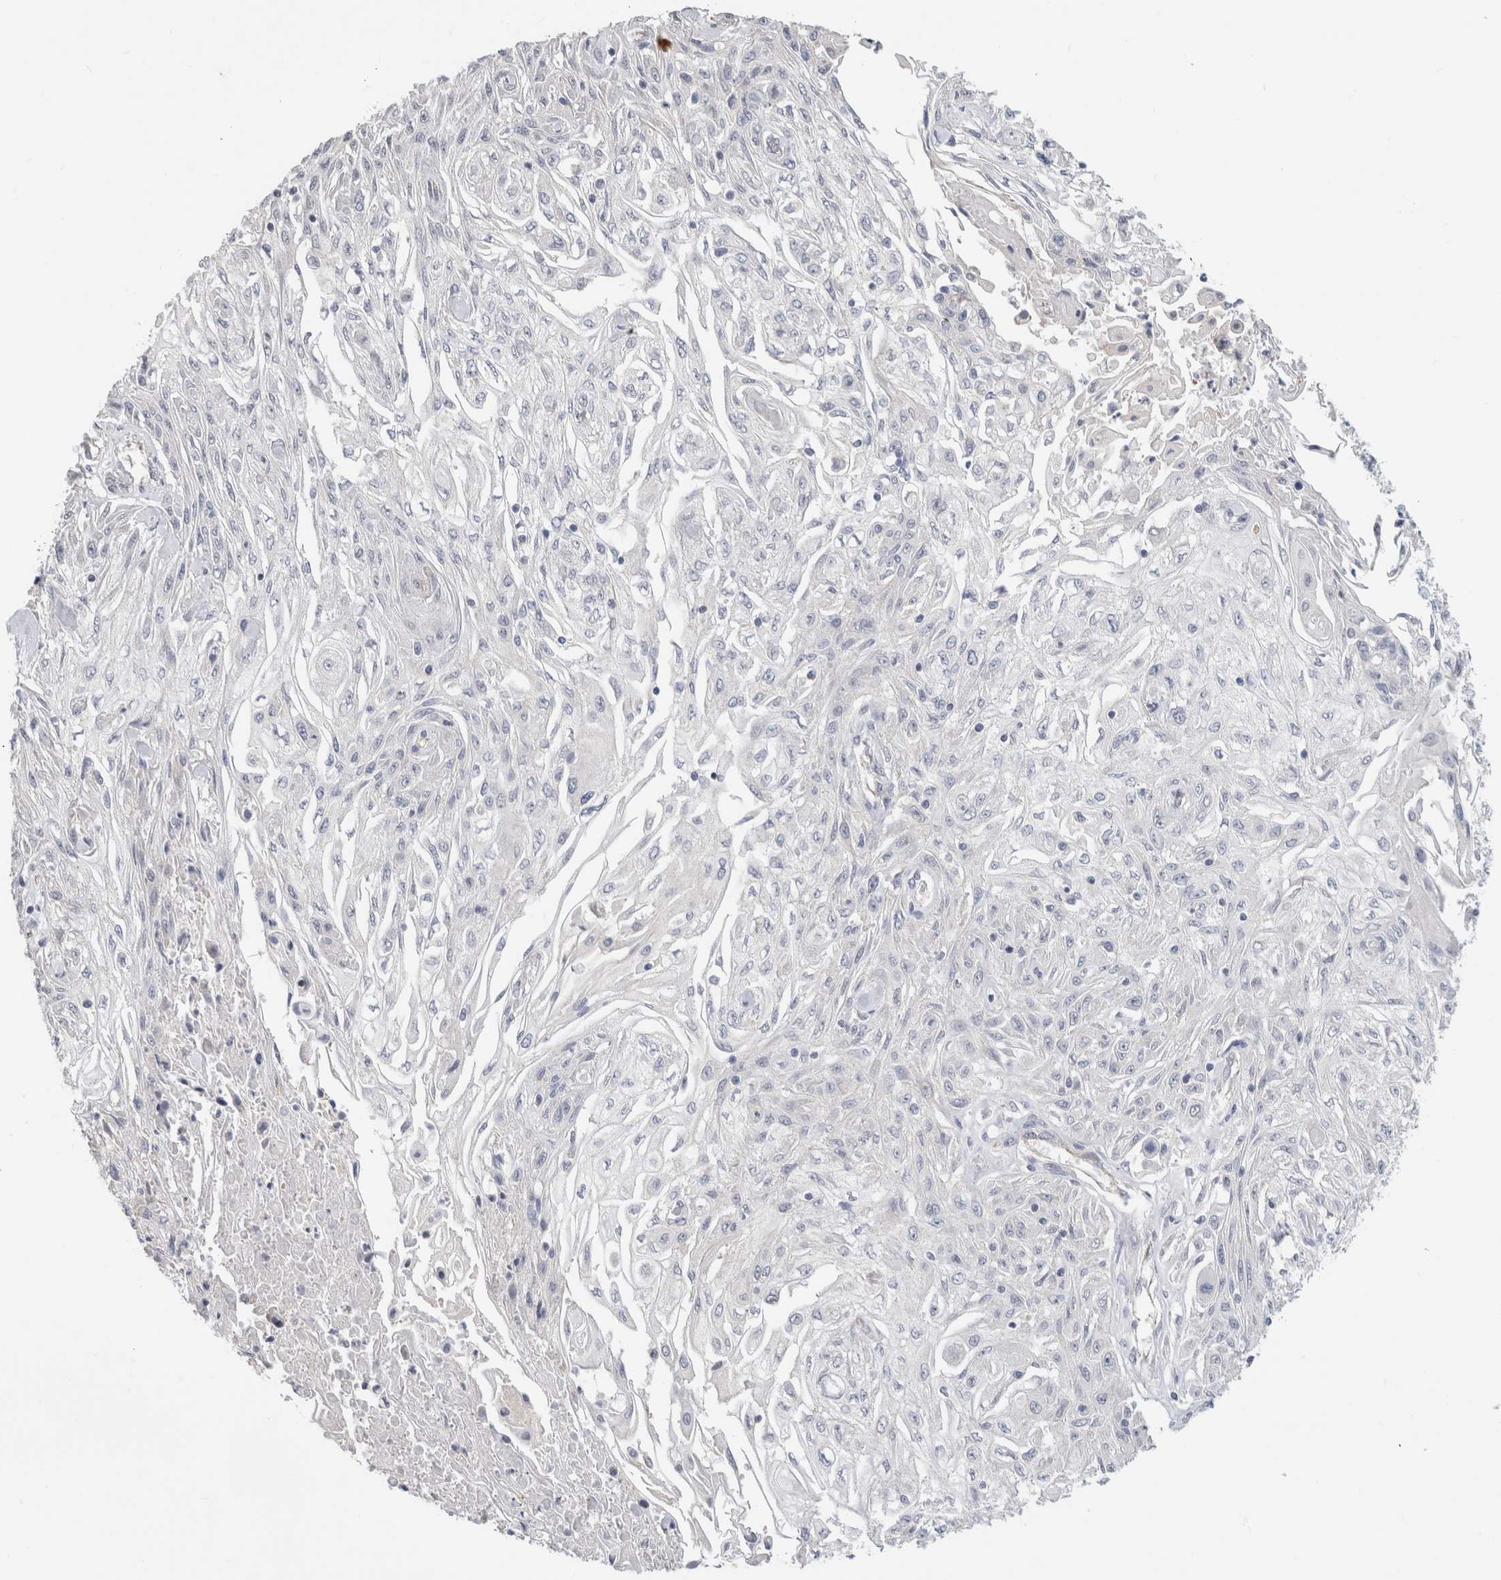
{"staining": {"intensity": "negative", "quantity": "none", "location": "none"}, "tissue": "skin cancer", "cell_type": "Tumor cells", "image_type": "cancer", "snomed": [{"axis": "morphology", "description": "Squamous cell carcinoma, NOS"}, {"axis": "morphology", "description": "Squamous cell carcinoma, metastatic, NOS"}, {"axis": "topography", "description": "Skin"}, {"axis": "topography", "description": "Lymph node"}], "caption": "Immunohistochemistry micrograph of human skin cancer stained for a protein (brown), which exhibits no positivity in tumor cells.", "gene": "AFP", "patient": {"sex": "male", "age": 75}}